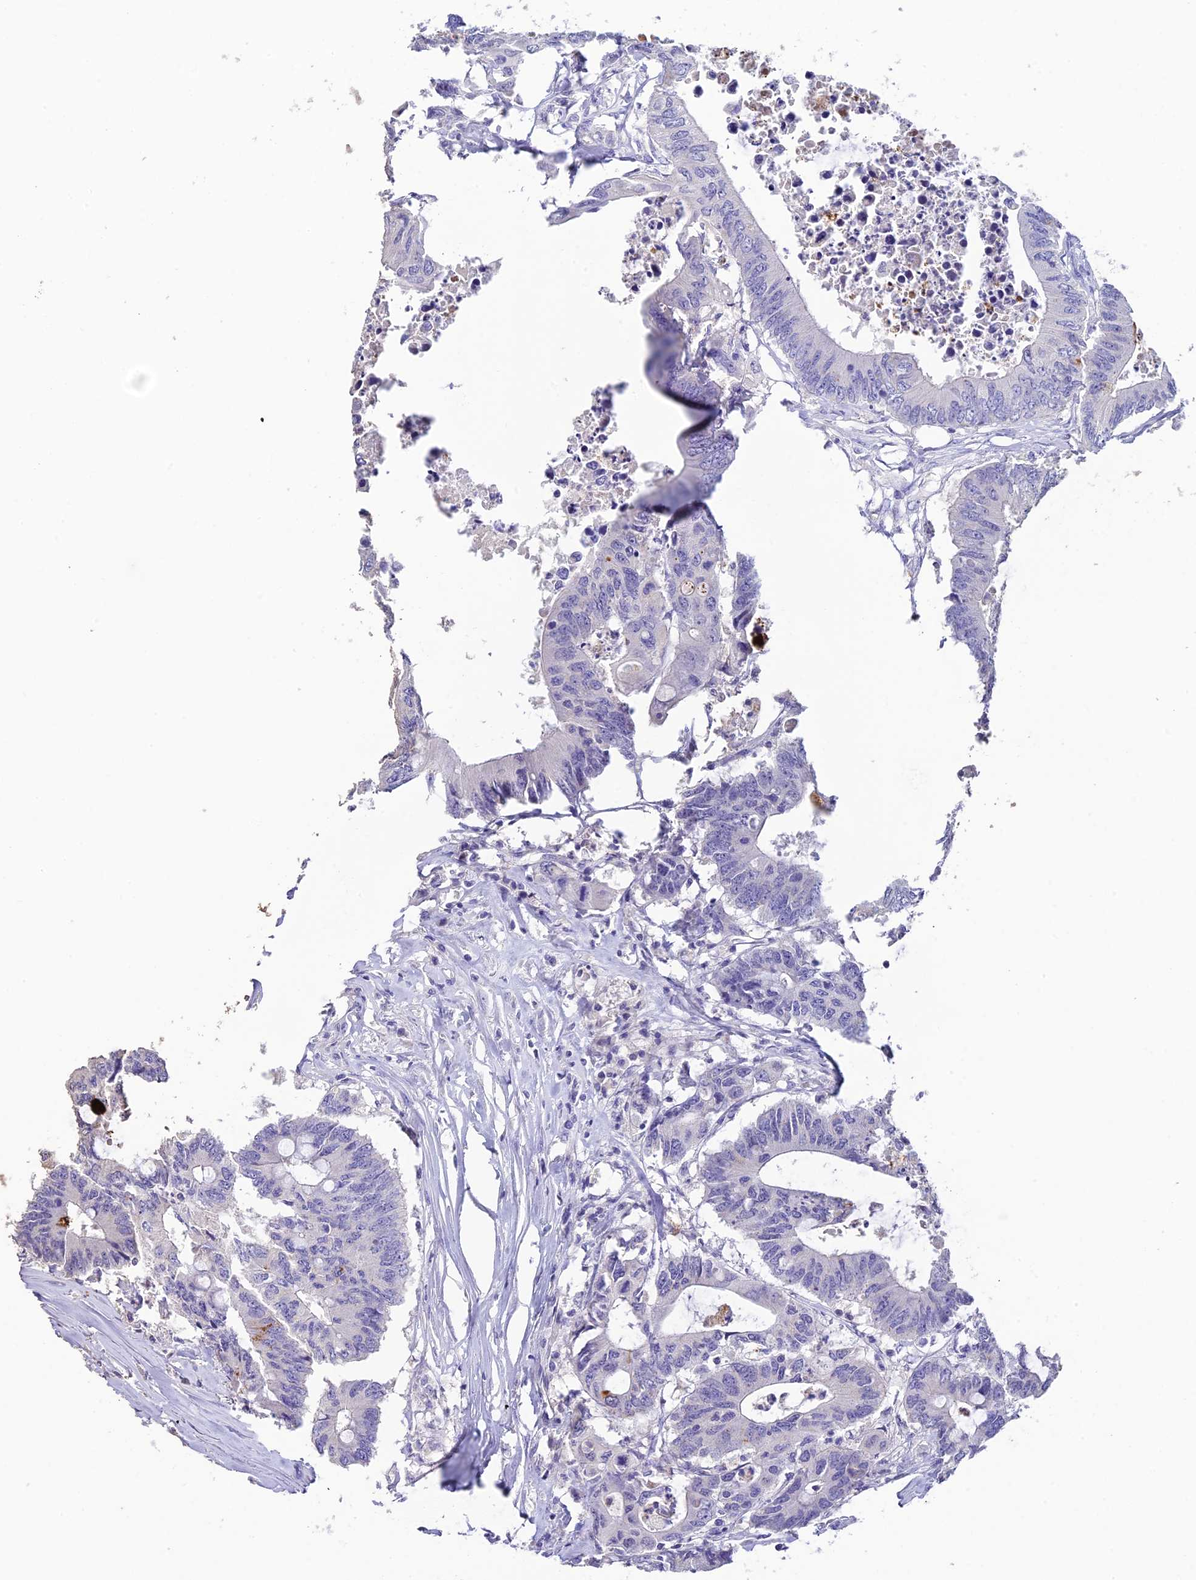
{"staining": {"intensity": "negative", "quantity": "none", "location": "none"}, "tissue": "colorectal cancer", "cell_type": "Tumor cells", "image_type": "cancer", "snomed": [{"axis": "morphology", "description": "Adenocarcinoma, NOS"}, {"axis": "topography", "description": "Colon"}], "caption": "Photomicrograph shows no protein expression in tumor cells of colorectal cancer tissue.", "gene": "C12orf29", "patient": {"sex": "male", "age": 71}}